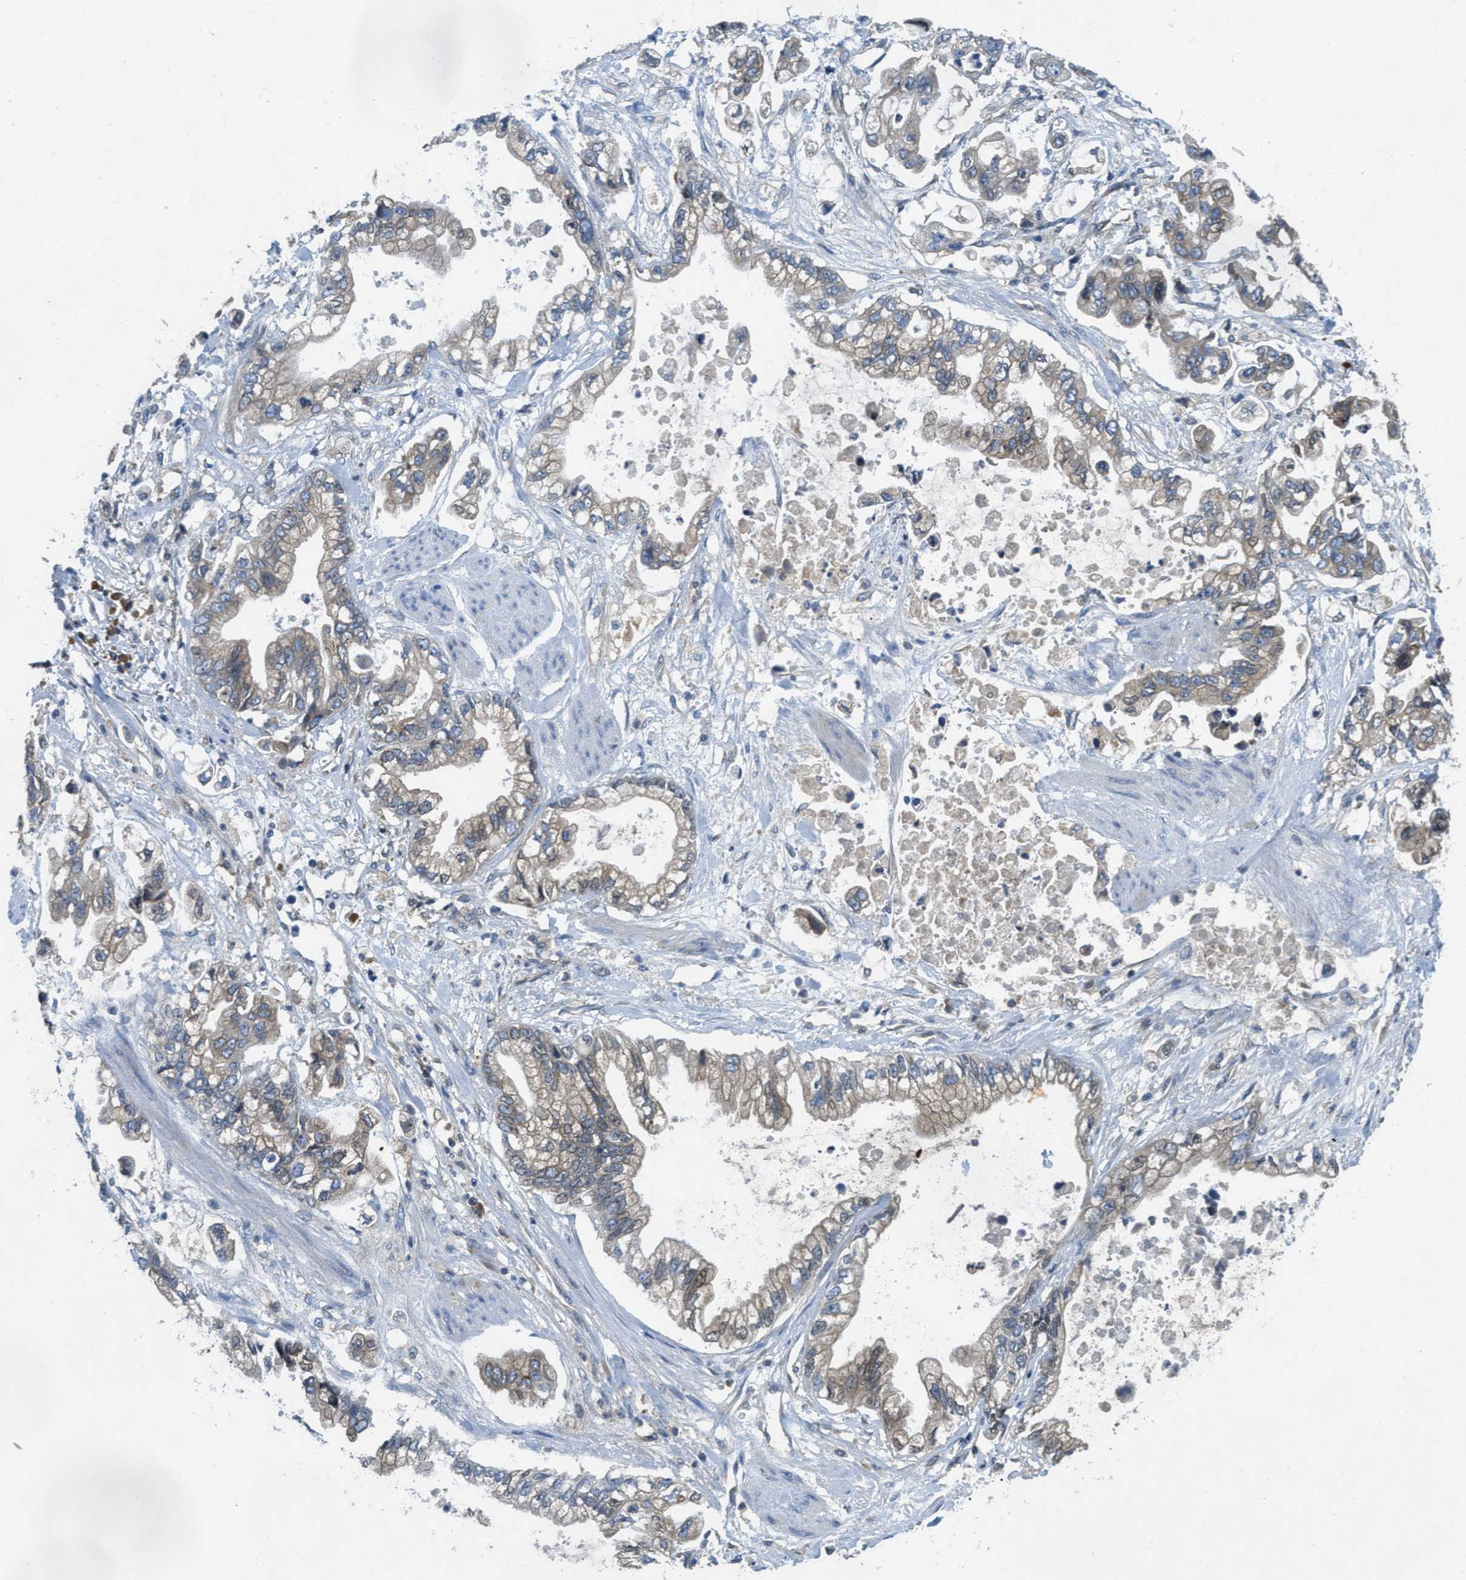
{"staining": {"intensity": "weak", "quantity": ">75%", "location": "cytoplasmic/membranous"}, "tissue": "stomach cancer", "cell_type": "Tumor cells", "image_type": "cancer", "snomed": [{"axis": "morphology", "description": "Normal tissue, NOS"}, {"axis": "morphology", "description": "Adenocarcinoma, NOS"}, {"axis": "topography", "description": "Stomach"}], "caption": "Immunohistochemical staining of adenocarcinoma (stomach) displays low levels of weak cytoplasmic/membranous staining in approximately >75% of tumor cells.", "gene": "MPDU1", "patient": {"sex": "male", "age": 62}}